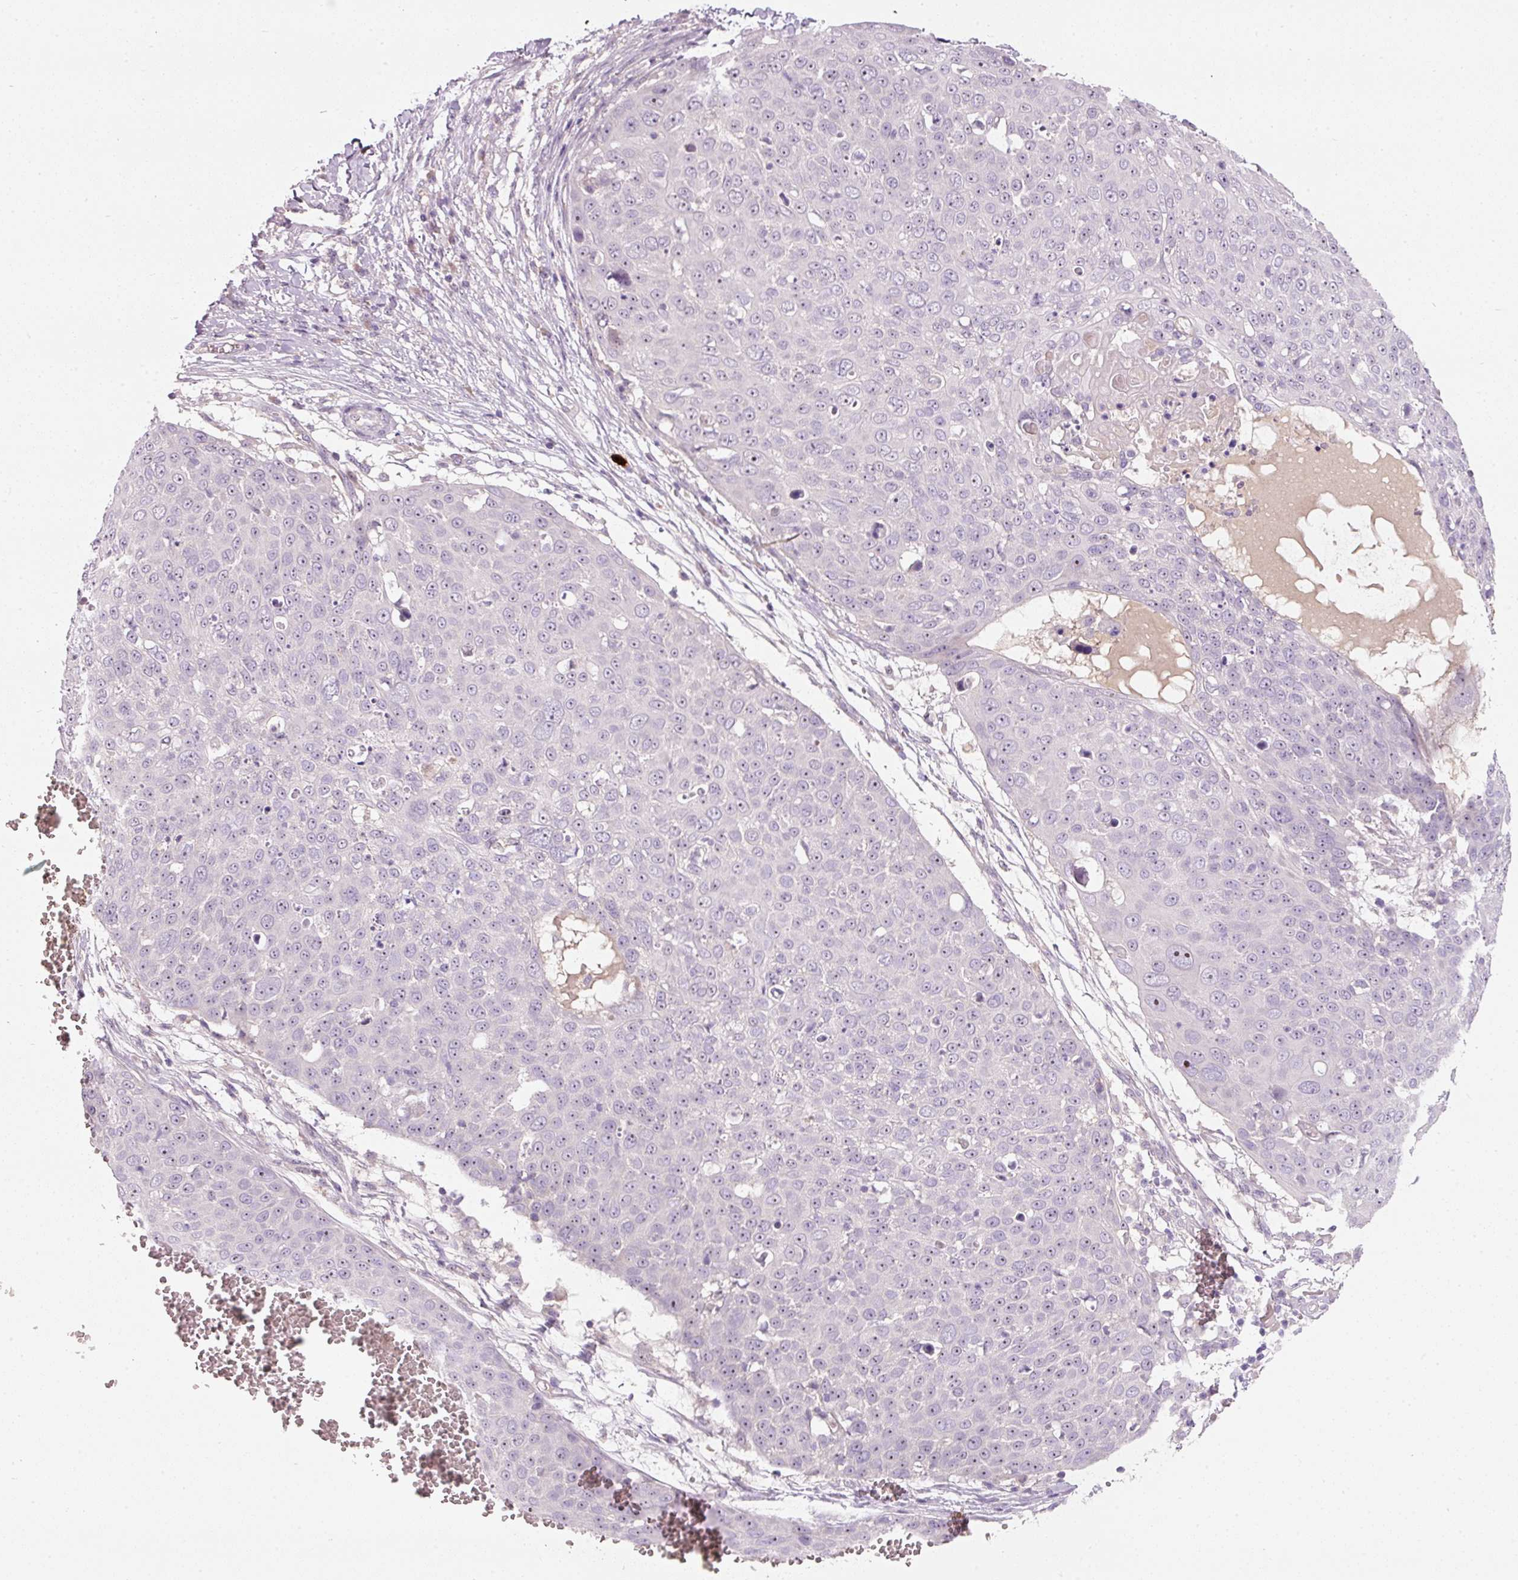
{"staining": {"intensity": "negative", "quantity": "none", "location": "none"}, "tissue": "skin cancer", "cell_type": "Tumor cells", "image_type": "cancer", "snomed": [{"axis": "morphology", "description": "Squamous cell carcinoma, NOS"}, {"axis": "topography", "description": "Skin"}], "caption": "Tumor cells show no significant protein staining in skin cancer.", "gene": "TMEM37", "patient": {"sex": "male", "age": 71}}